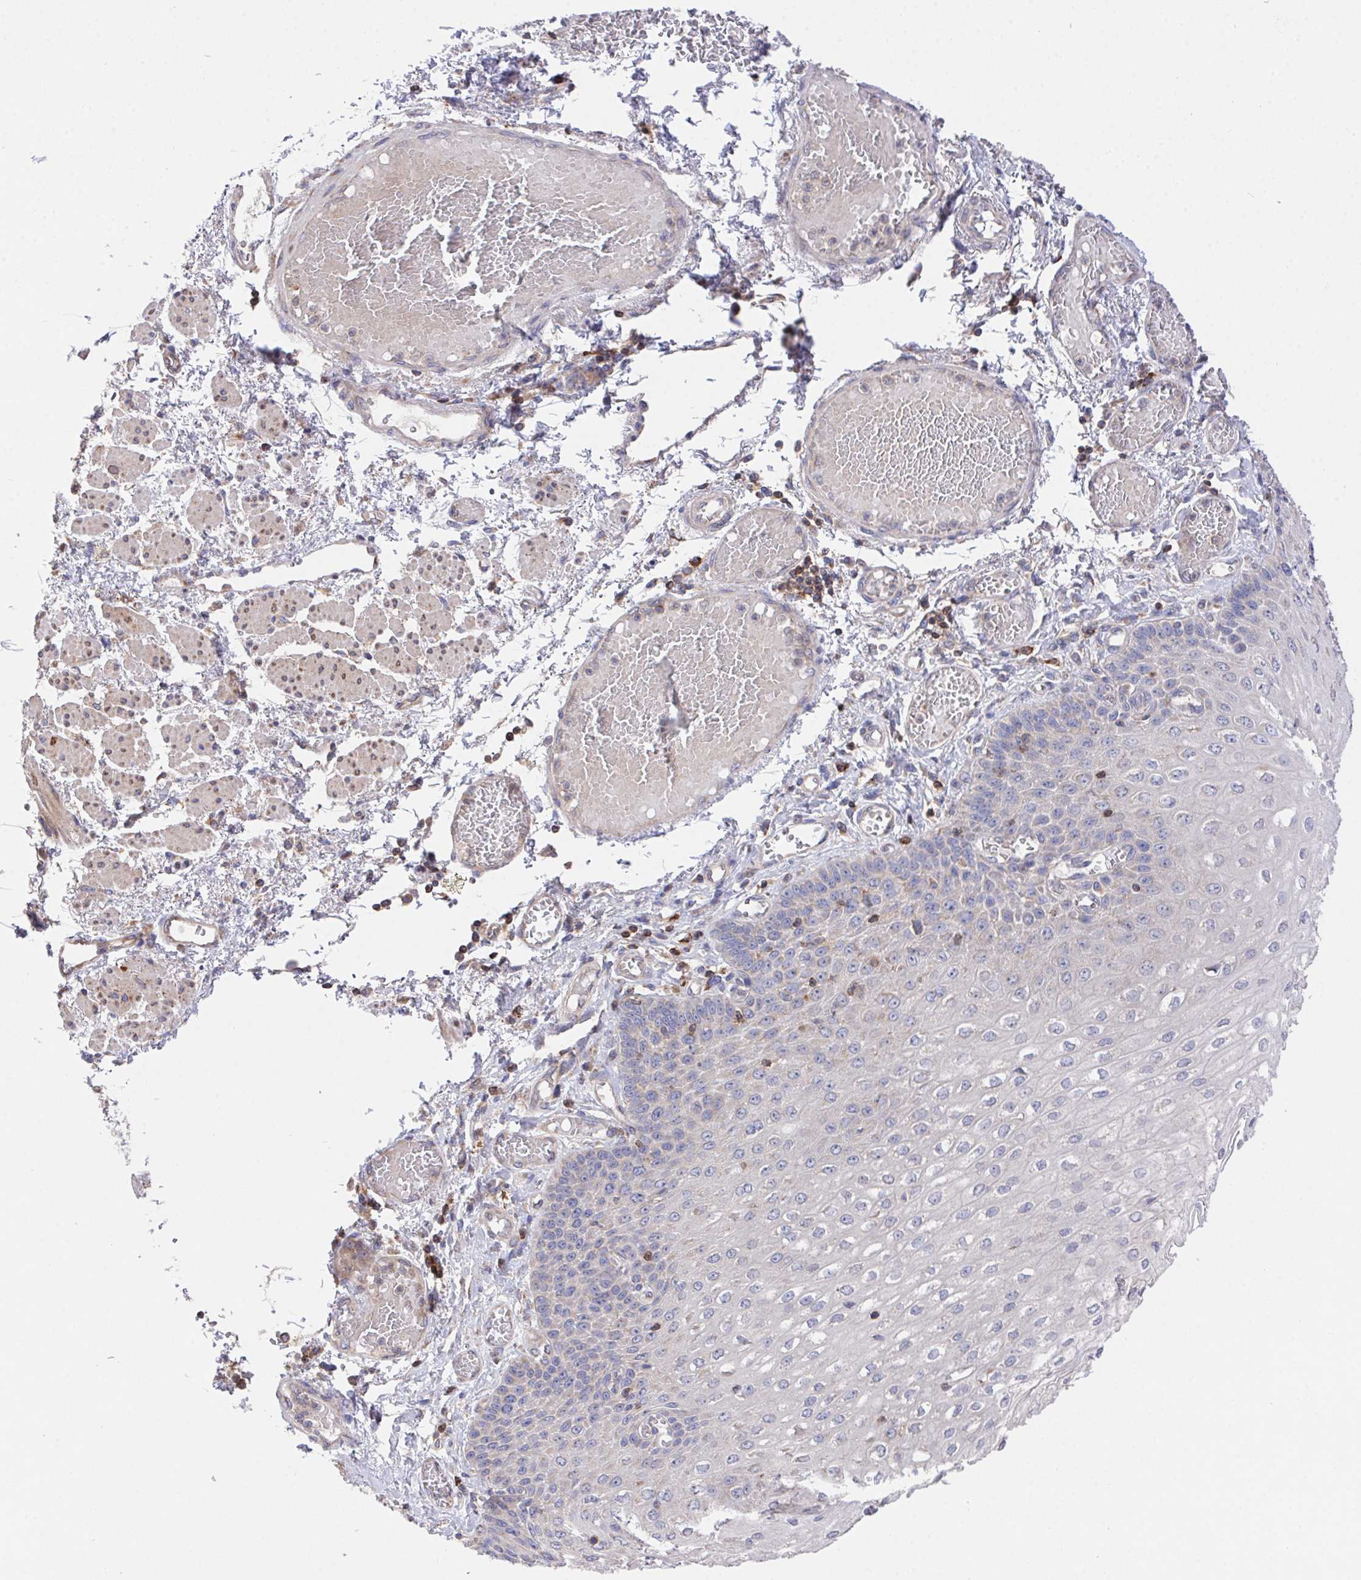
{"staining": {"intensity": "weak", "quantity": "<25%", "location": "cytoplasmic/membranous"}, "tissue": "esophagus", "cell_type": "Squamous epithelial cells", "image_type": "normal", "snomed": [{"axis": "morphology", "description": "Normal tissue, NOS"}, {"axis": "morphology", "description": "Adenocarcinoma, NOS"}, {"axis": "topography", "description": "Esophagus"}], "caption": "Photomicrograph shows no protein staining in squamous epithelial cells of unremarkable esophagus. Nuclei are stained in blue.", "gene": "FAM241A", "patient": {"sex": "male", "age": 81}}